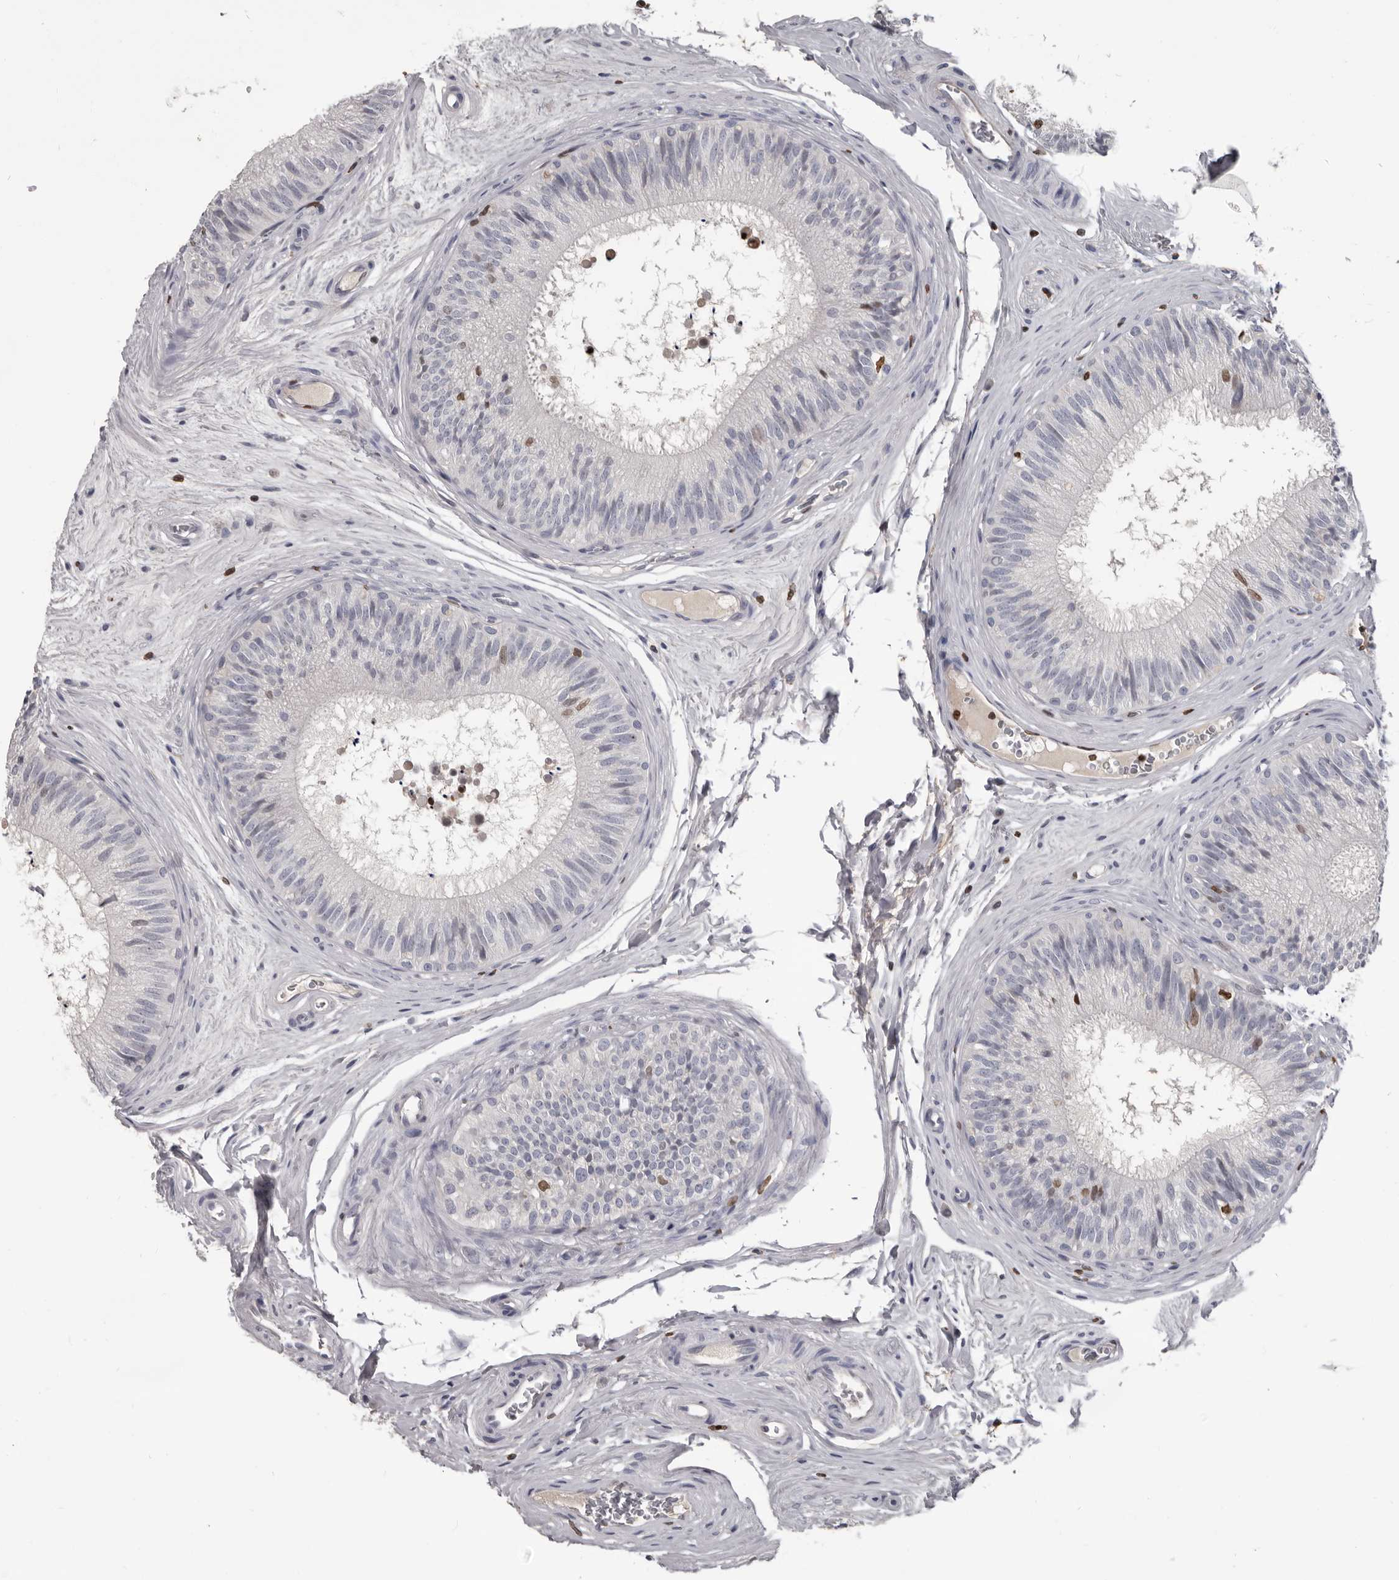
{"staining": {"intensity": "negative", "quantity": "none", "location": "none"}, "tissue": "epididymis", "cell_type": "Glandular cells", "image_type": "normal", "snomed": [{"axis": "morphology", "description": "Normal tissue, NOS"}, {"axis": "topography", "description": "Epididymis"}], "caption": "Photomicrograph shows no significant protein staining in glandular cells of normal epididymis. The staining is performed using DAB brown chromogen with nuclei counter-stained in using hematoxylin.", "gene": "AHR", "patient": {"sex": "male", "age": 29}}